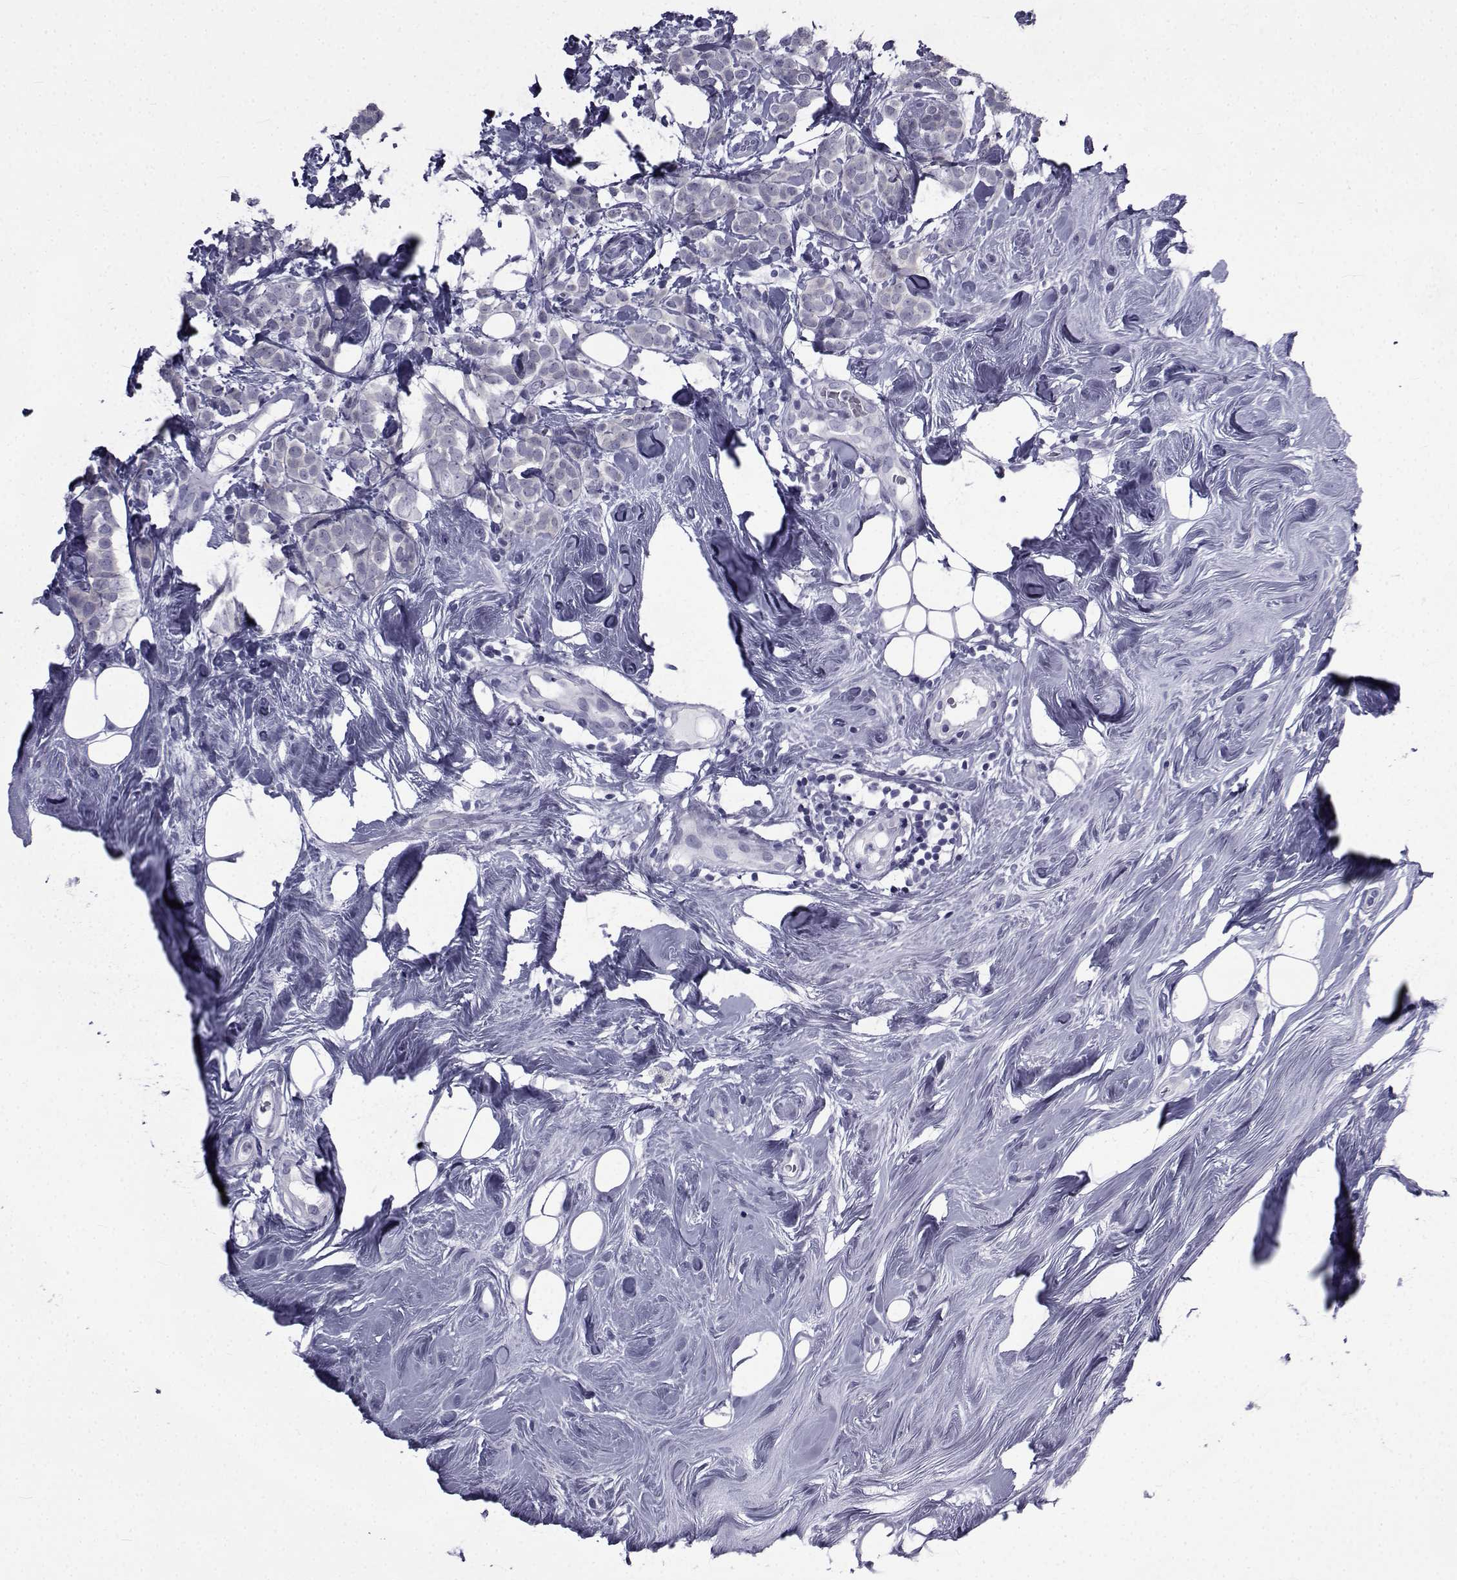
{"staining": {"intensity": "negative", "quantity": "none", "location": "none"}, "tissue": "breast cancer", "cell_type": "Tumor cells", "image_type": "cancer", "snomed": [{"axis": "morphology", "description": "Lobular carcinoma"}, {"axis": "topography", "description": "Breast"}], "caption": "This is an immunohistochemistry histopathology image of breast cancer (lobular carcinoma). There is no staining in tumor cells.", "gene": "PDE6H", "patient": {"sex": "female", "age": 49}}